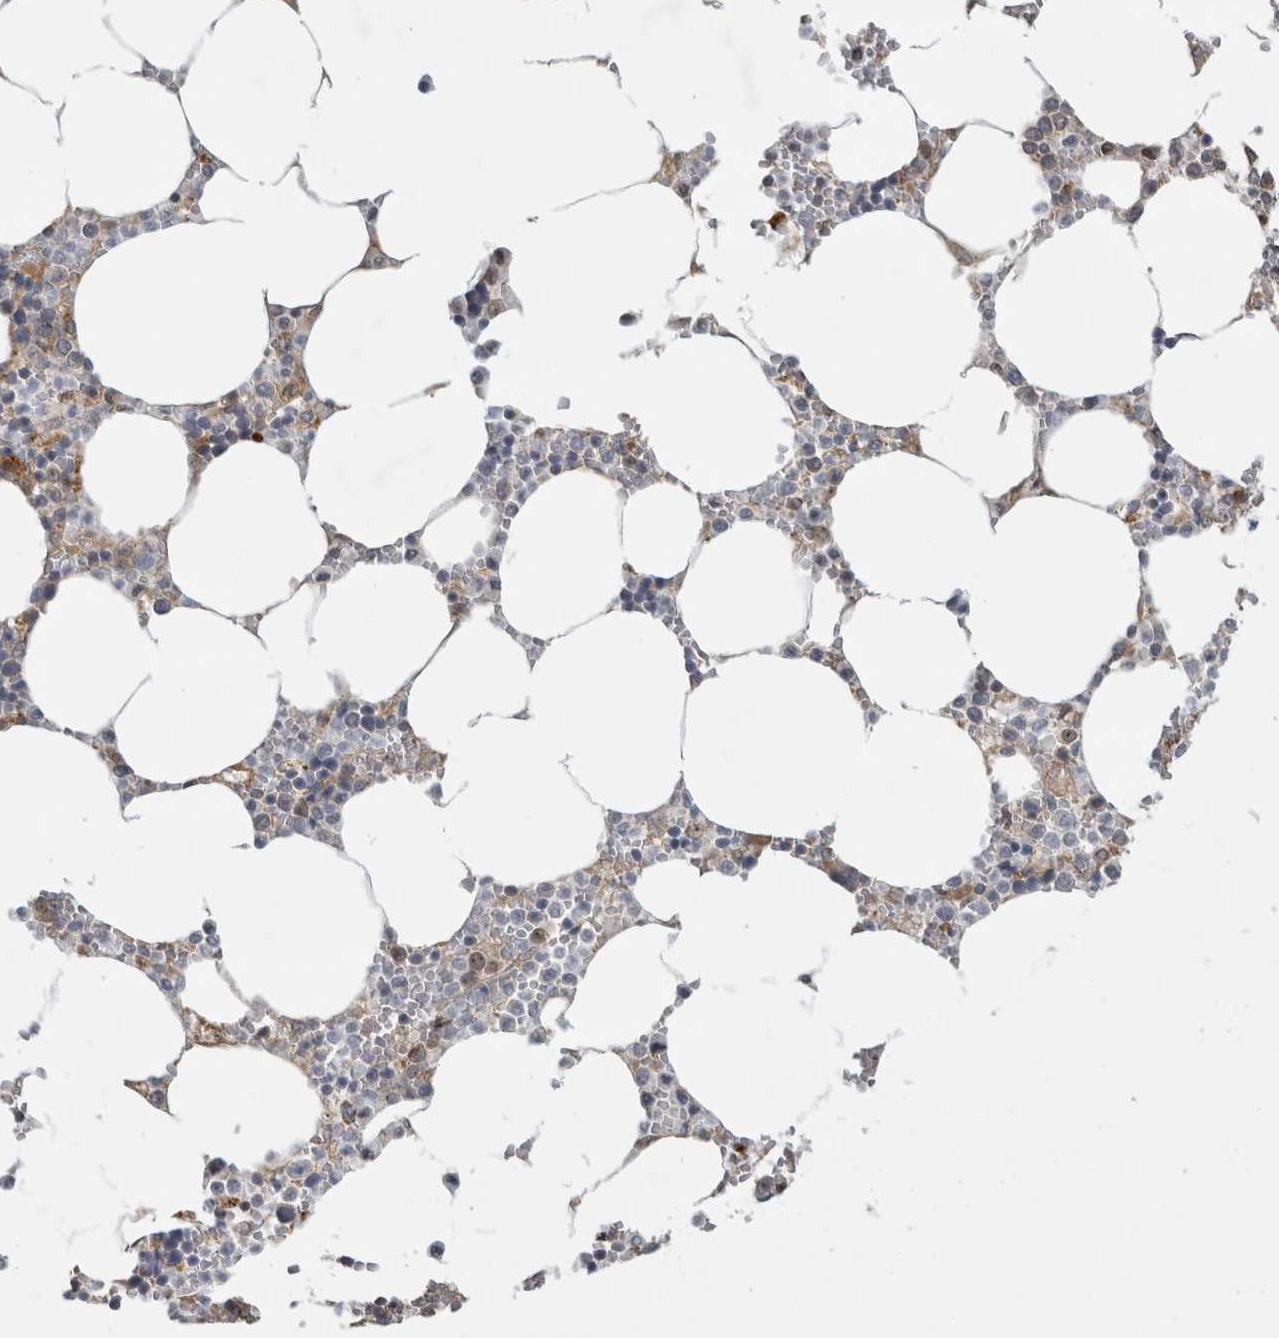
{"staining": {"intensity": "moderate", "quantity": "<25%", "location": "cytoplasmic/membranous"}, "tissue": "bone marrow", "cell_type": "Hematopoietic cells", "image_type": "normal", "snomed": [{"axis": "morphology", "description": "Normal tissue, NOS"}, {"axis": "topography", "description": "Bone marrow"}], "caption": "Bone marrow stained with DAB (3,3'-diaminobenzidine) immunohistochemistry displays low levels of moderate cytoplasmic/membranous positivity in approximately <25% of hematopoietic cells.", "gene": "NAB2", "patient": {"sex": "male", "age": 70}}